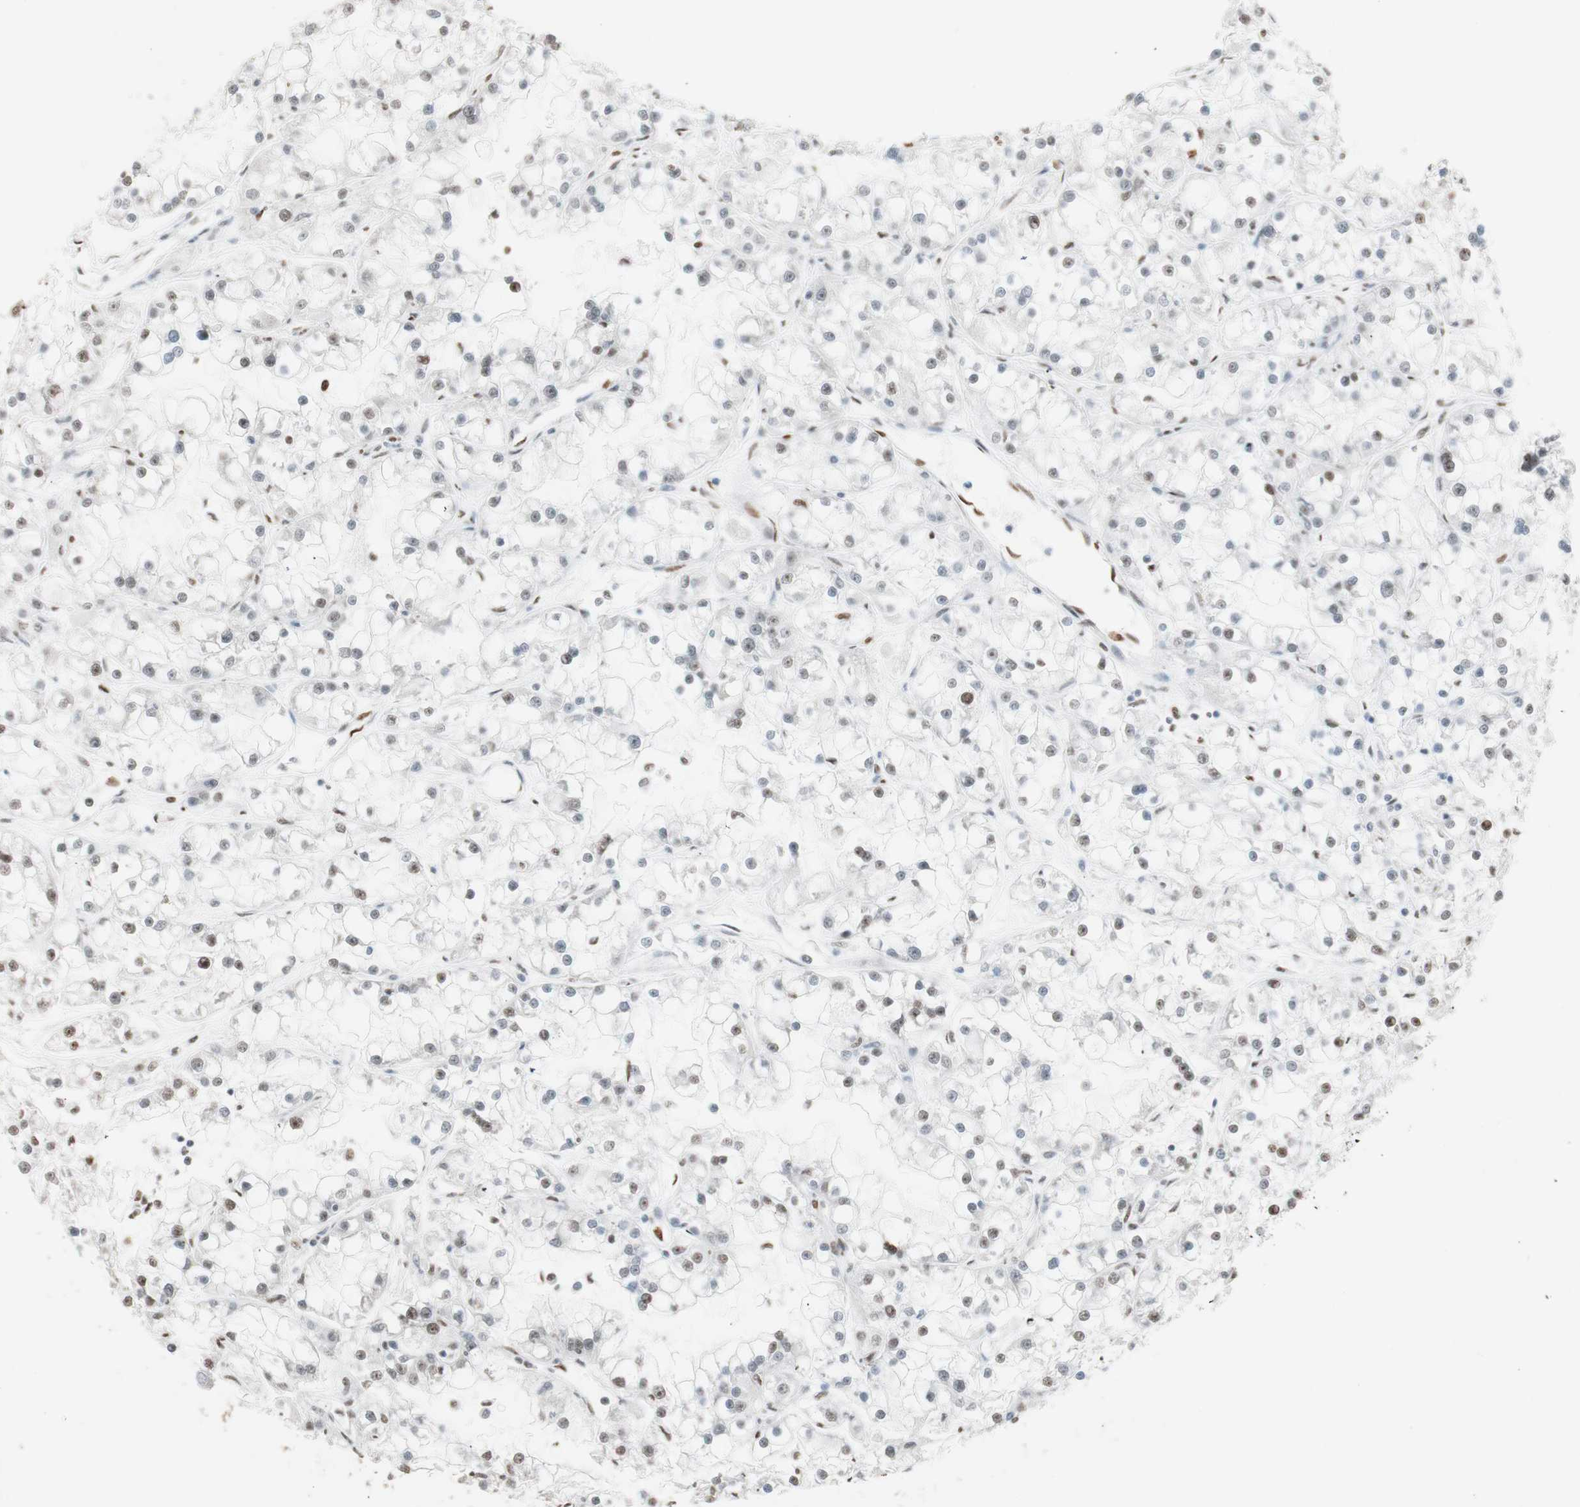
{"staining": {"intensity": "weak", "quantity": "<25%", "location": "nuclear"}, "tissue": "renal cancer", "cell_type": "Tumor cells", "image_type": "cancer", "snomed": [{"axis": "morphology", "description": "Adenocarcinoma, NOS"}, {"axis": "topography", "description": "Kidney"}], "caption": "Micrograph shows no significant protein expression in tumor cells of renal adenocarcinoma.", "gene": "HNRNPA2B1", "patient": {"sex": "female", "age": 52}}